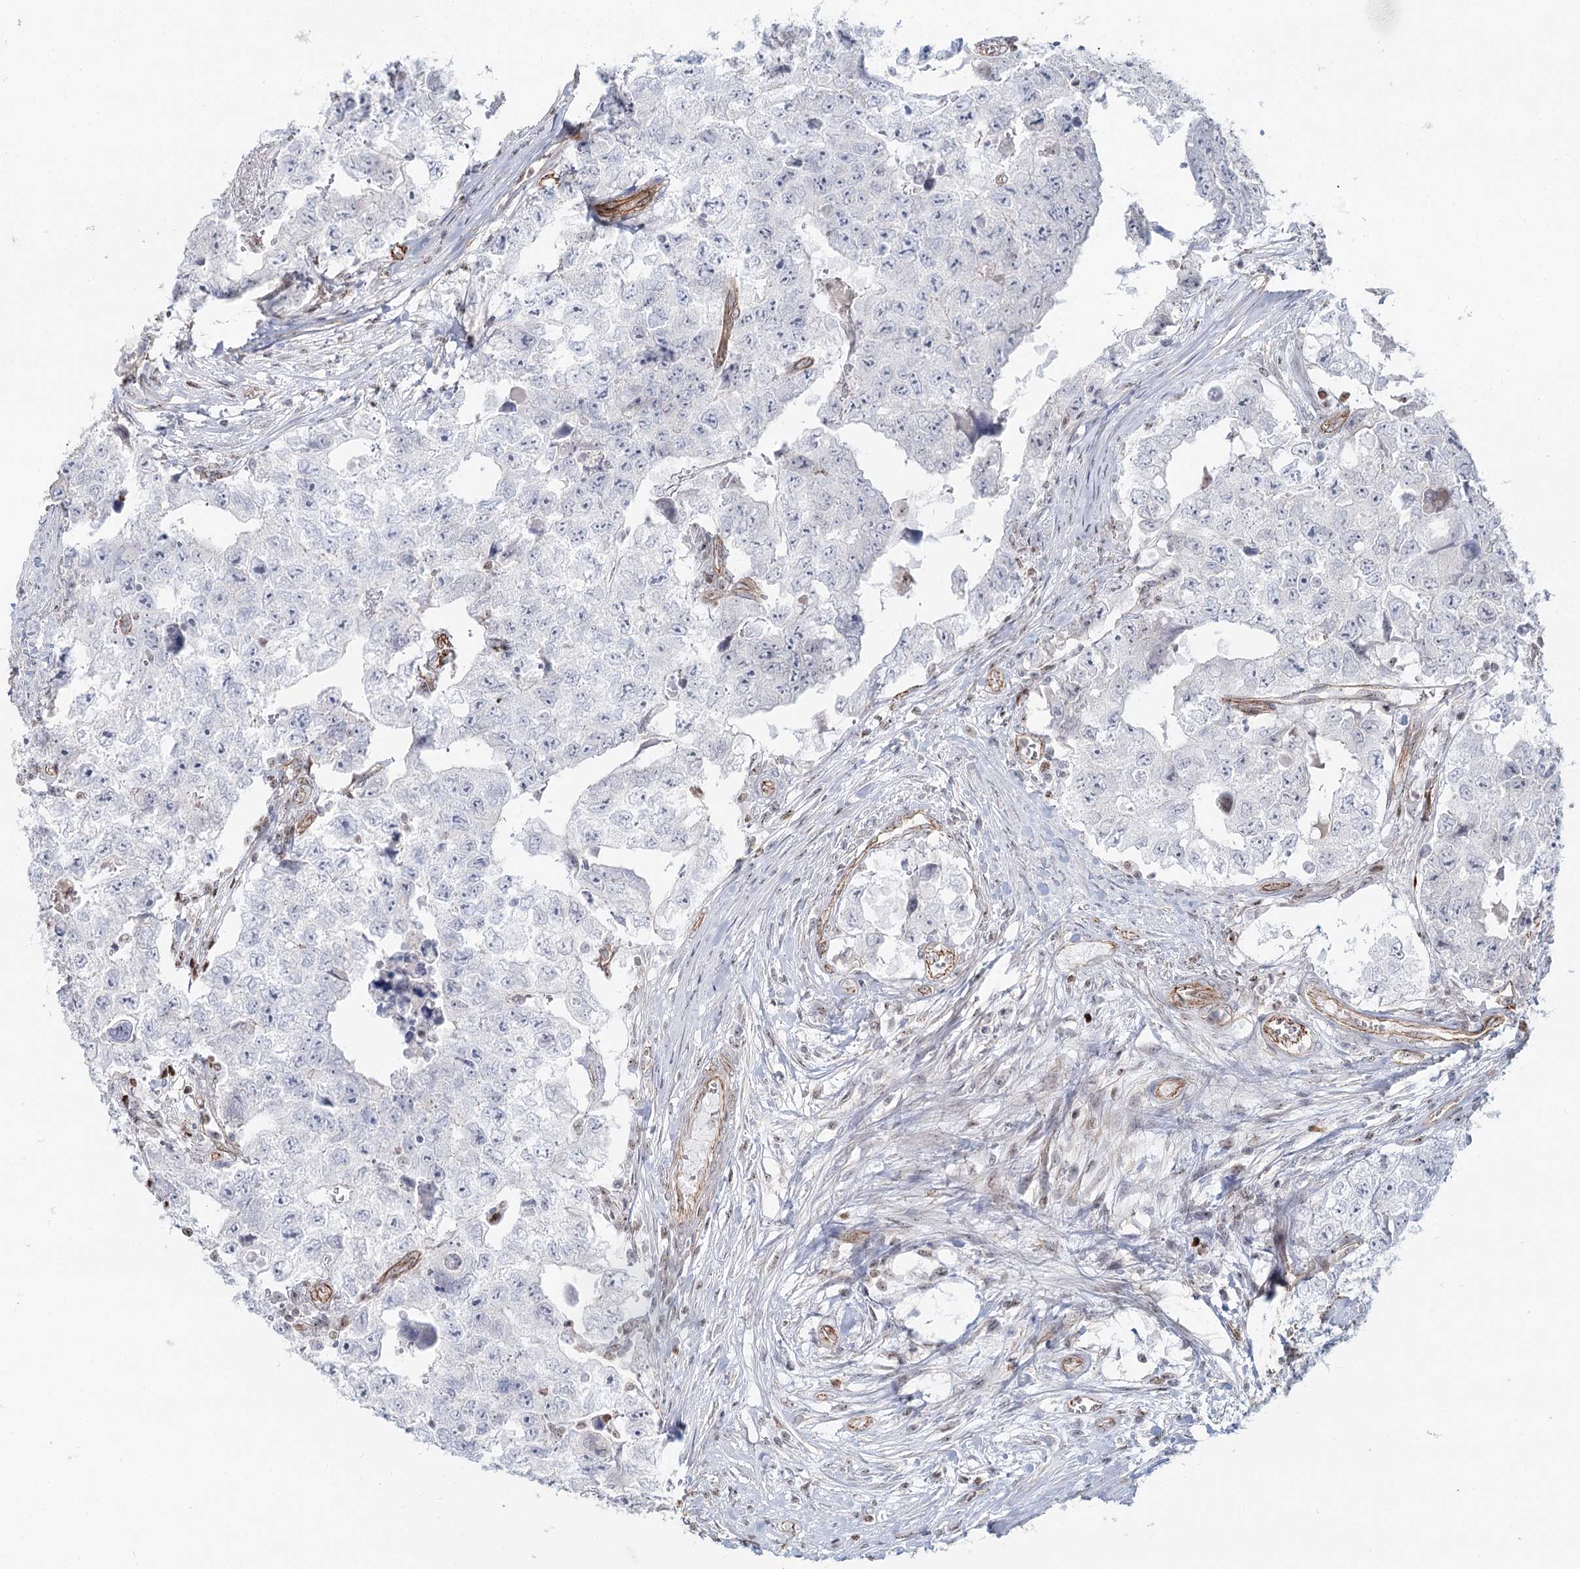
{"staining": {"intensity": "negative", "quantity": "none", "location": "none"}, "tissue": "testis cancer", "cell_type": "Tumor cells", "image_type": "cancer", "snomed": [{"axis": "morphology", "description": "Carcinoma, Embryonal, NOS"}, {"axis": "topography", "description": "Testis"}], "caption": "IHC of human testis cancer (embryonal carcinoma) reveals no expression in tumor cells. (Brightfield microscopy of DAB (3,3'-diaminobenzidine) immunohistochemistry at high magnification).", "gene": "ZFYVE28", "patient": {"sex": "male", "age": 17}}